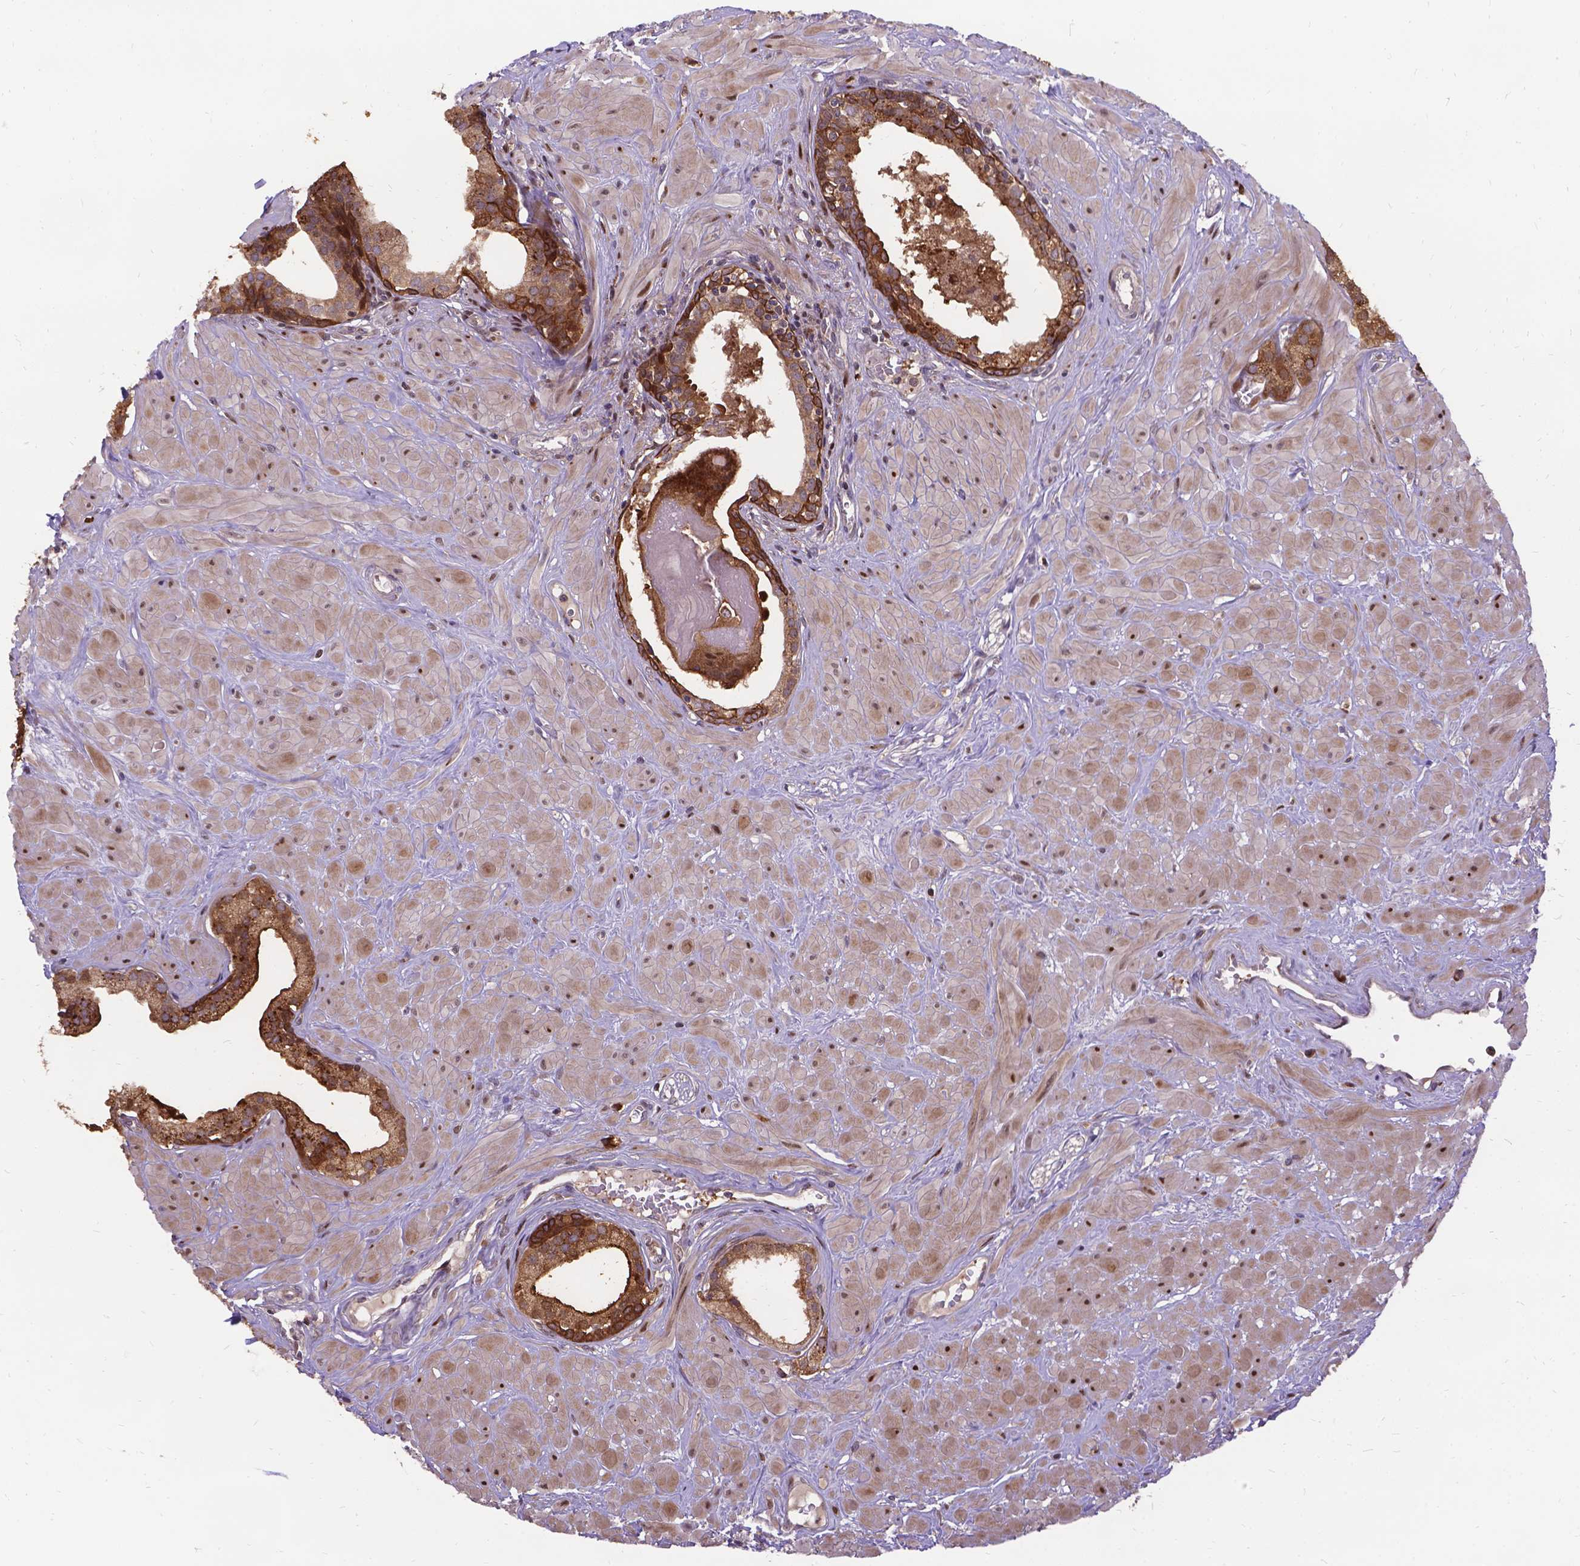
{"staining": {"intensity": "strong", "quantity": ">75%", "location": "cytoplasmic/membranous"}, "tissue": "prostate", "cell_type": "Glandular cells", "image_type": "normal", "snomed": [{"axis": "morphology", "description": "Normal tissue, NOS"}, {"axis": "topography", "description": "Prostate"}], "caption": "IHC (DAB) staining of normal human prostate demonstrates strong cytoplasmic/membranous protein expression in about >75% of glandular cells.", "gene": "DENND6A", "patient": {"sex": "male", "age": 48}}